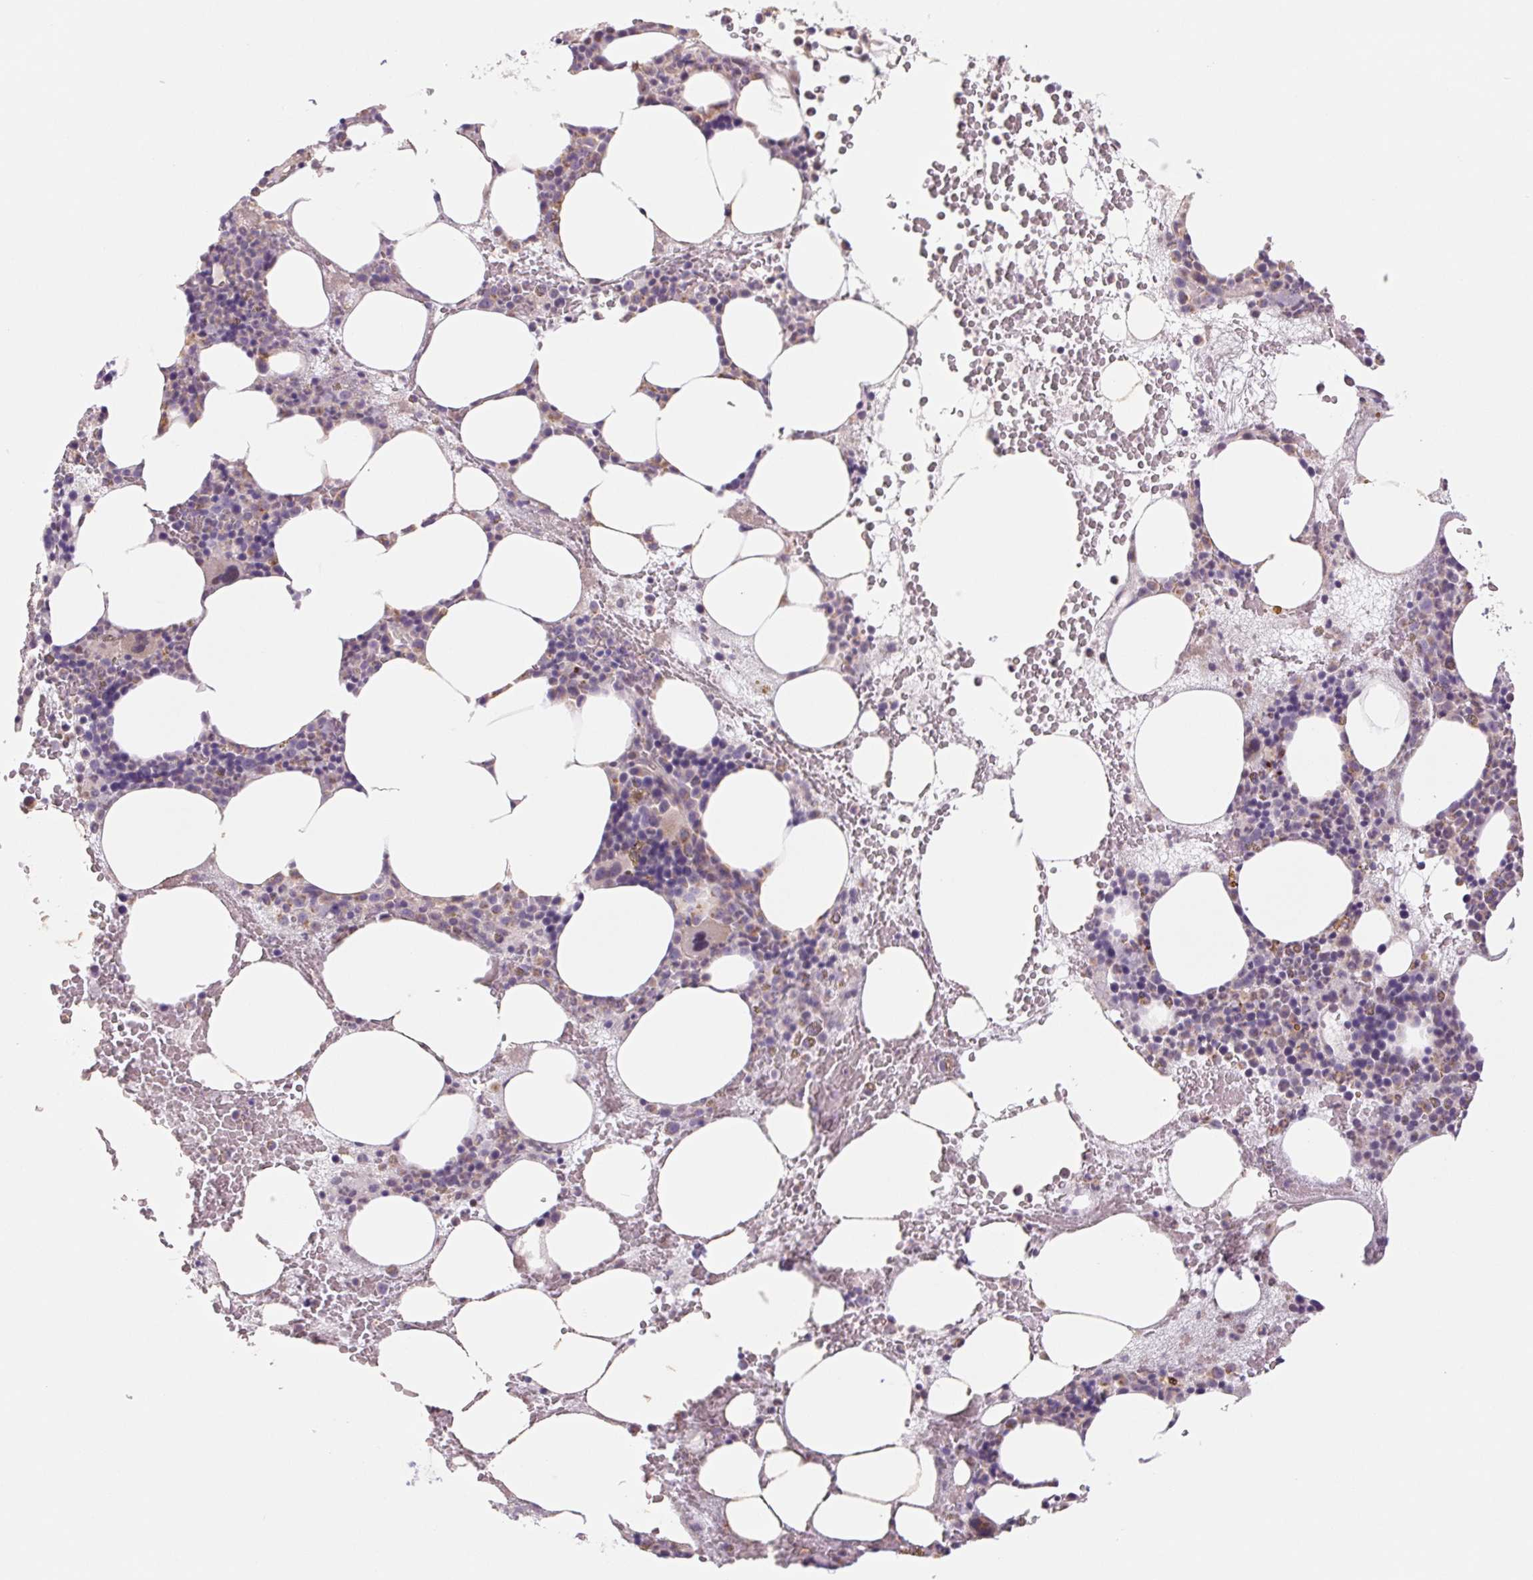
{"staining": {"intensity": "weak", "quantity": "25%-75%", "location": "cytoplasmic/membranous"}, "tissue": "bone marrow", "cell_type": "Hematopoietic cells", "image_type": "normal", "snomed": [{"axis": "morphology", "description": "Normal tissue, NOS"}, {"axis": "topography", "description": "Bone marrow"}], "caption": "IHC (DAB) staining of benign human bone marrow shows weak cytoplasmic/membranous protein expression in about 25%-75% of hematopoietic cells.", "gene": "KRT1", "patient": {"sex": "male", "age": 89}}